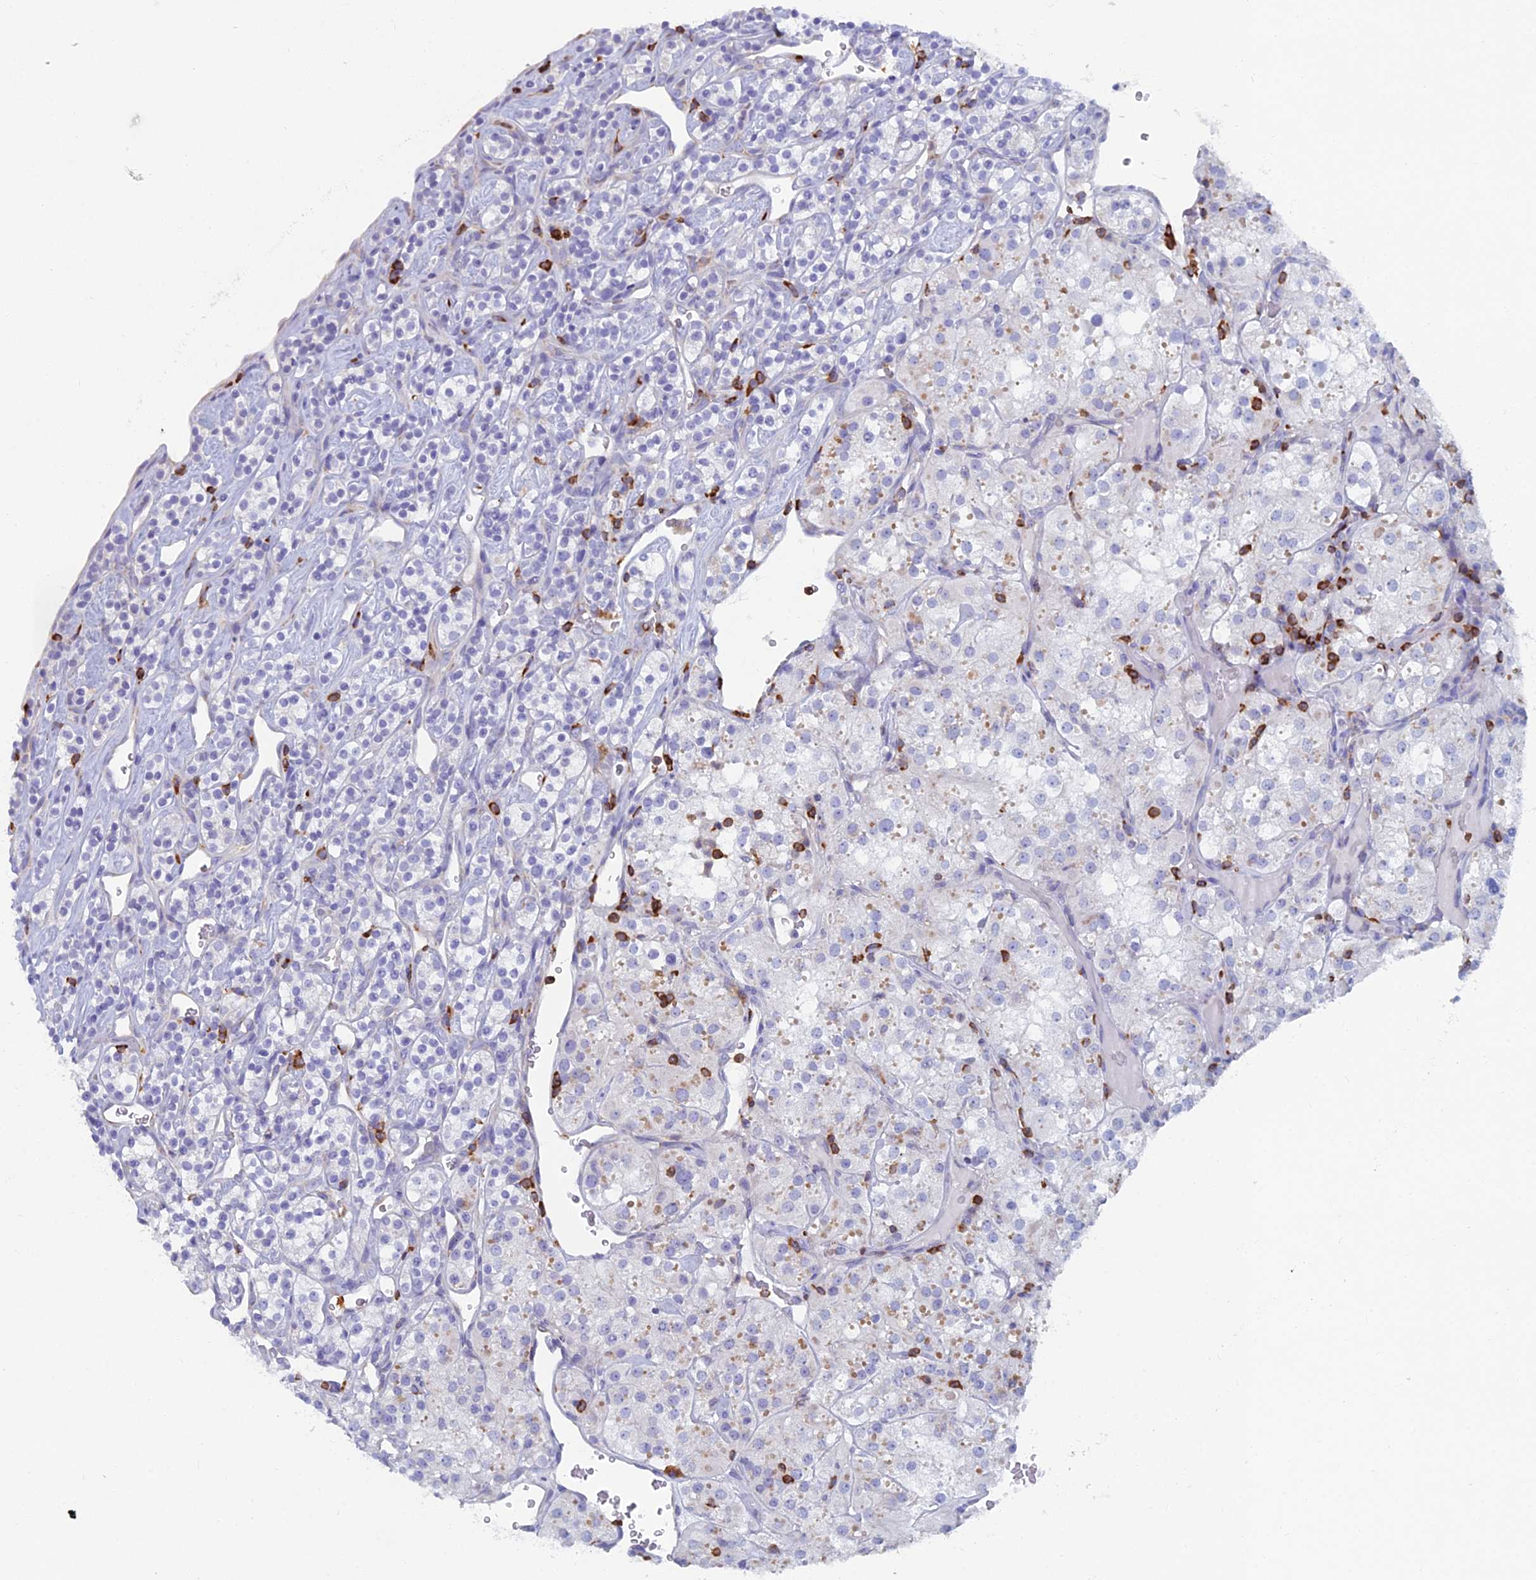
{"staining": {"intensity": "negative", "quantity": "none", "location": "none"}, "tissue": "renal cancer", "cell_type": "Tumor cells", "image_type": "cancer", "snomed": [{"axis": "morphology", "description": "Adenocarcinoma, NOS"}, {"axis": "topography", "description": "Kidney"}], "caption": "Immunohistochemistry of renal adenocarcinoma displays no positivity in tumor cells.", "gene": "ABI3BP", "patient": {"sex": "male", "age": 77}}